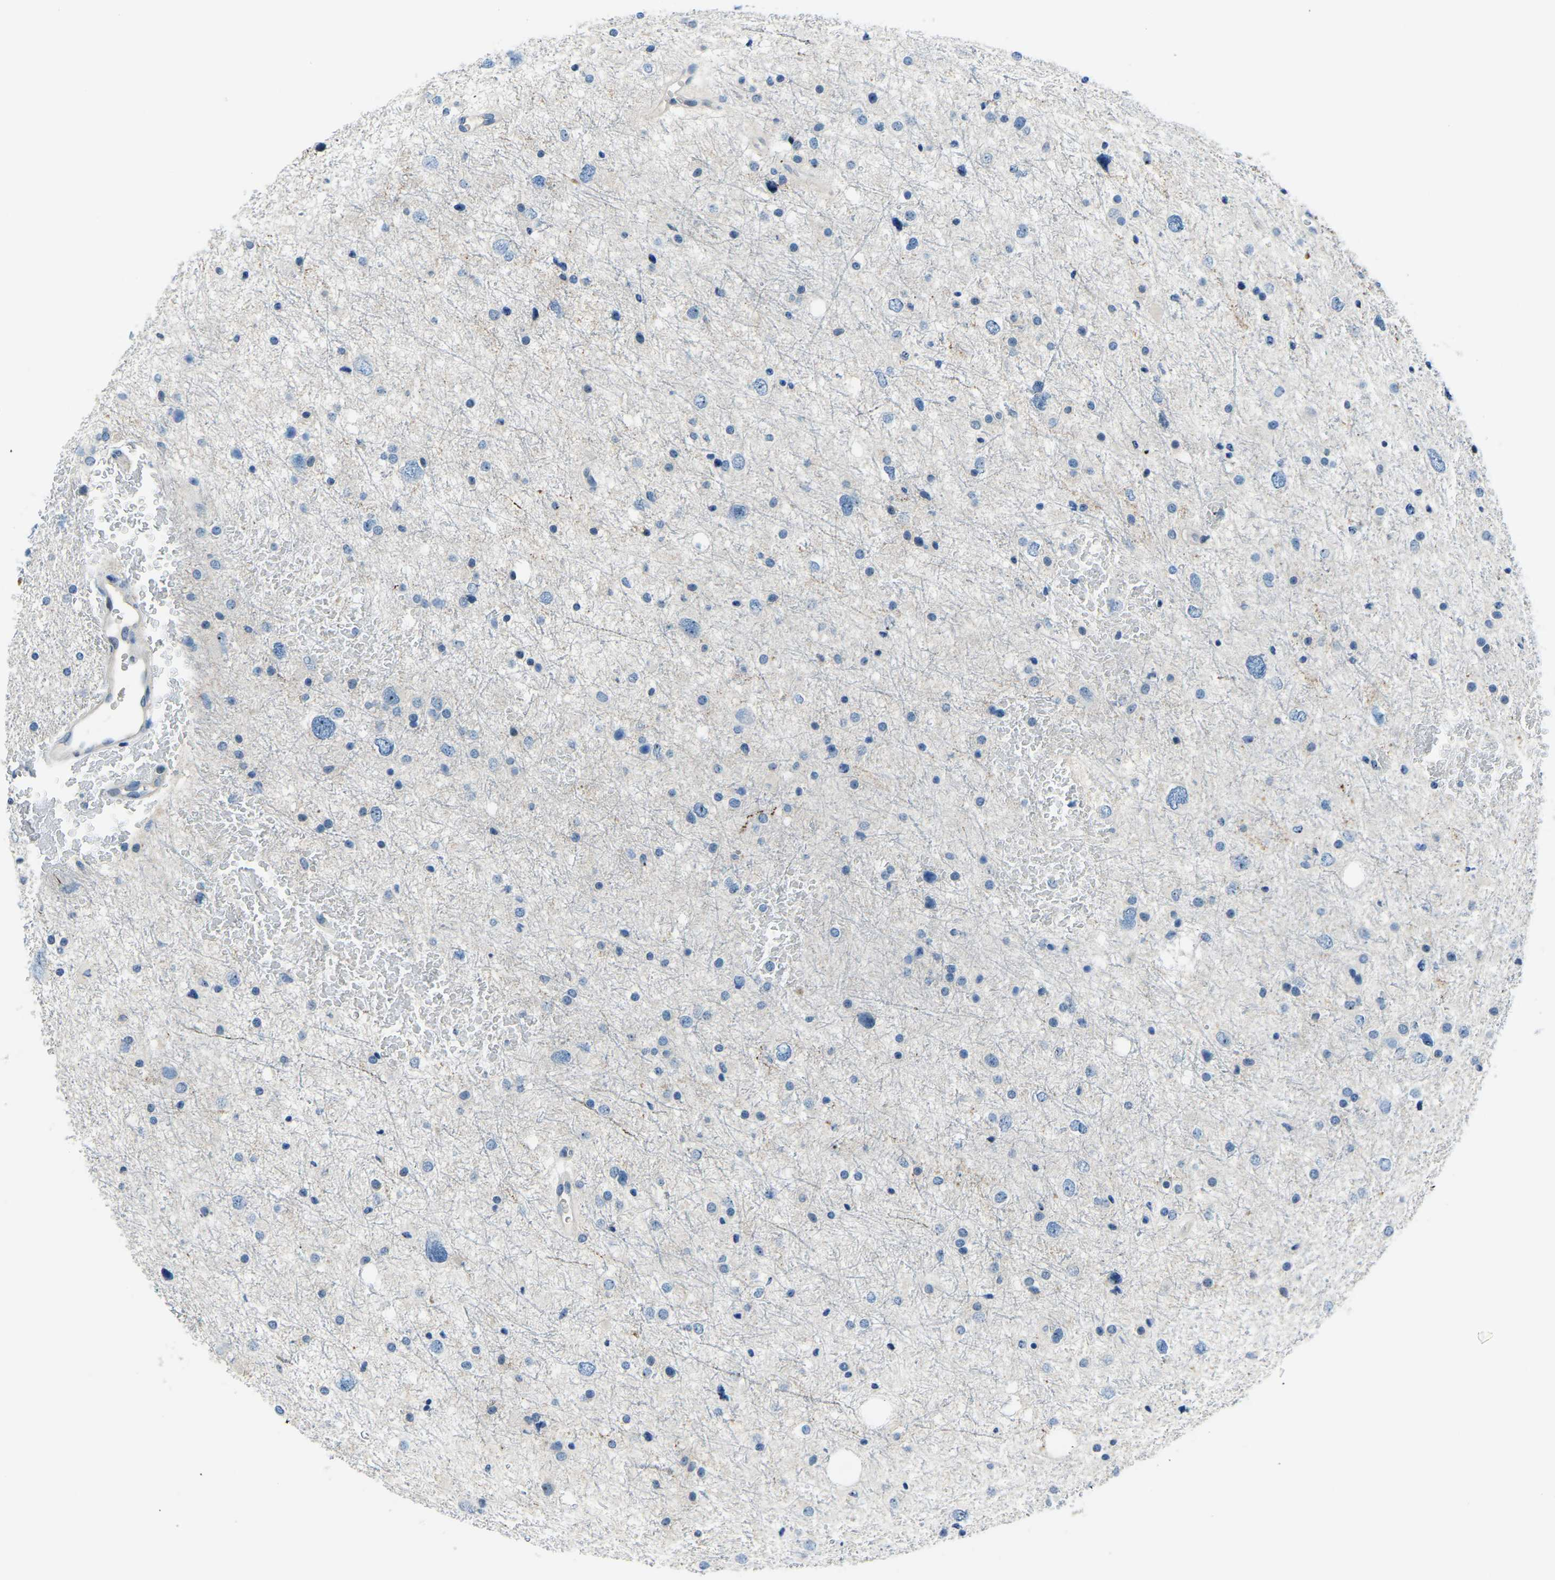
{"staining": {"intensity": "negative", "quantity": "none", "location": "none"}, "tissue": "glioma", "cell_type": "Tumor cells", "image_type": "cancer", "snomed": [{"axis": "morphology", "description": "Glioma, malignant, Low grade"}, {"axis": "topography", "description": "Brain"}], "caption": "DAB immunohistochemical staining of human malignant glioma (low-grade) reveals no significant positivity in tumor cells.", "gene": "RRP1", "patient": {"sex": "female", "age": 37}}